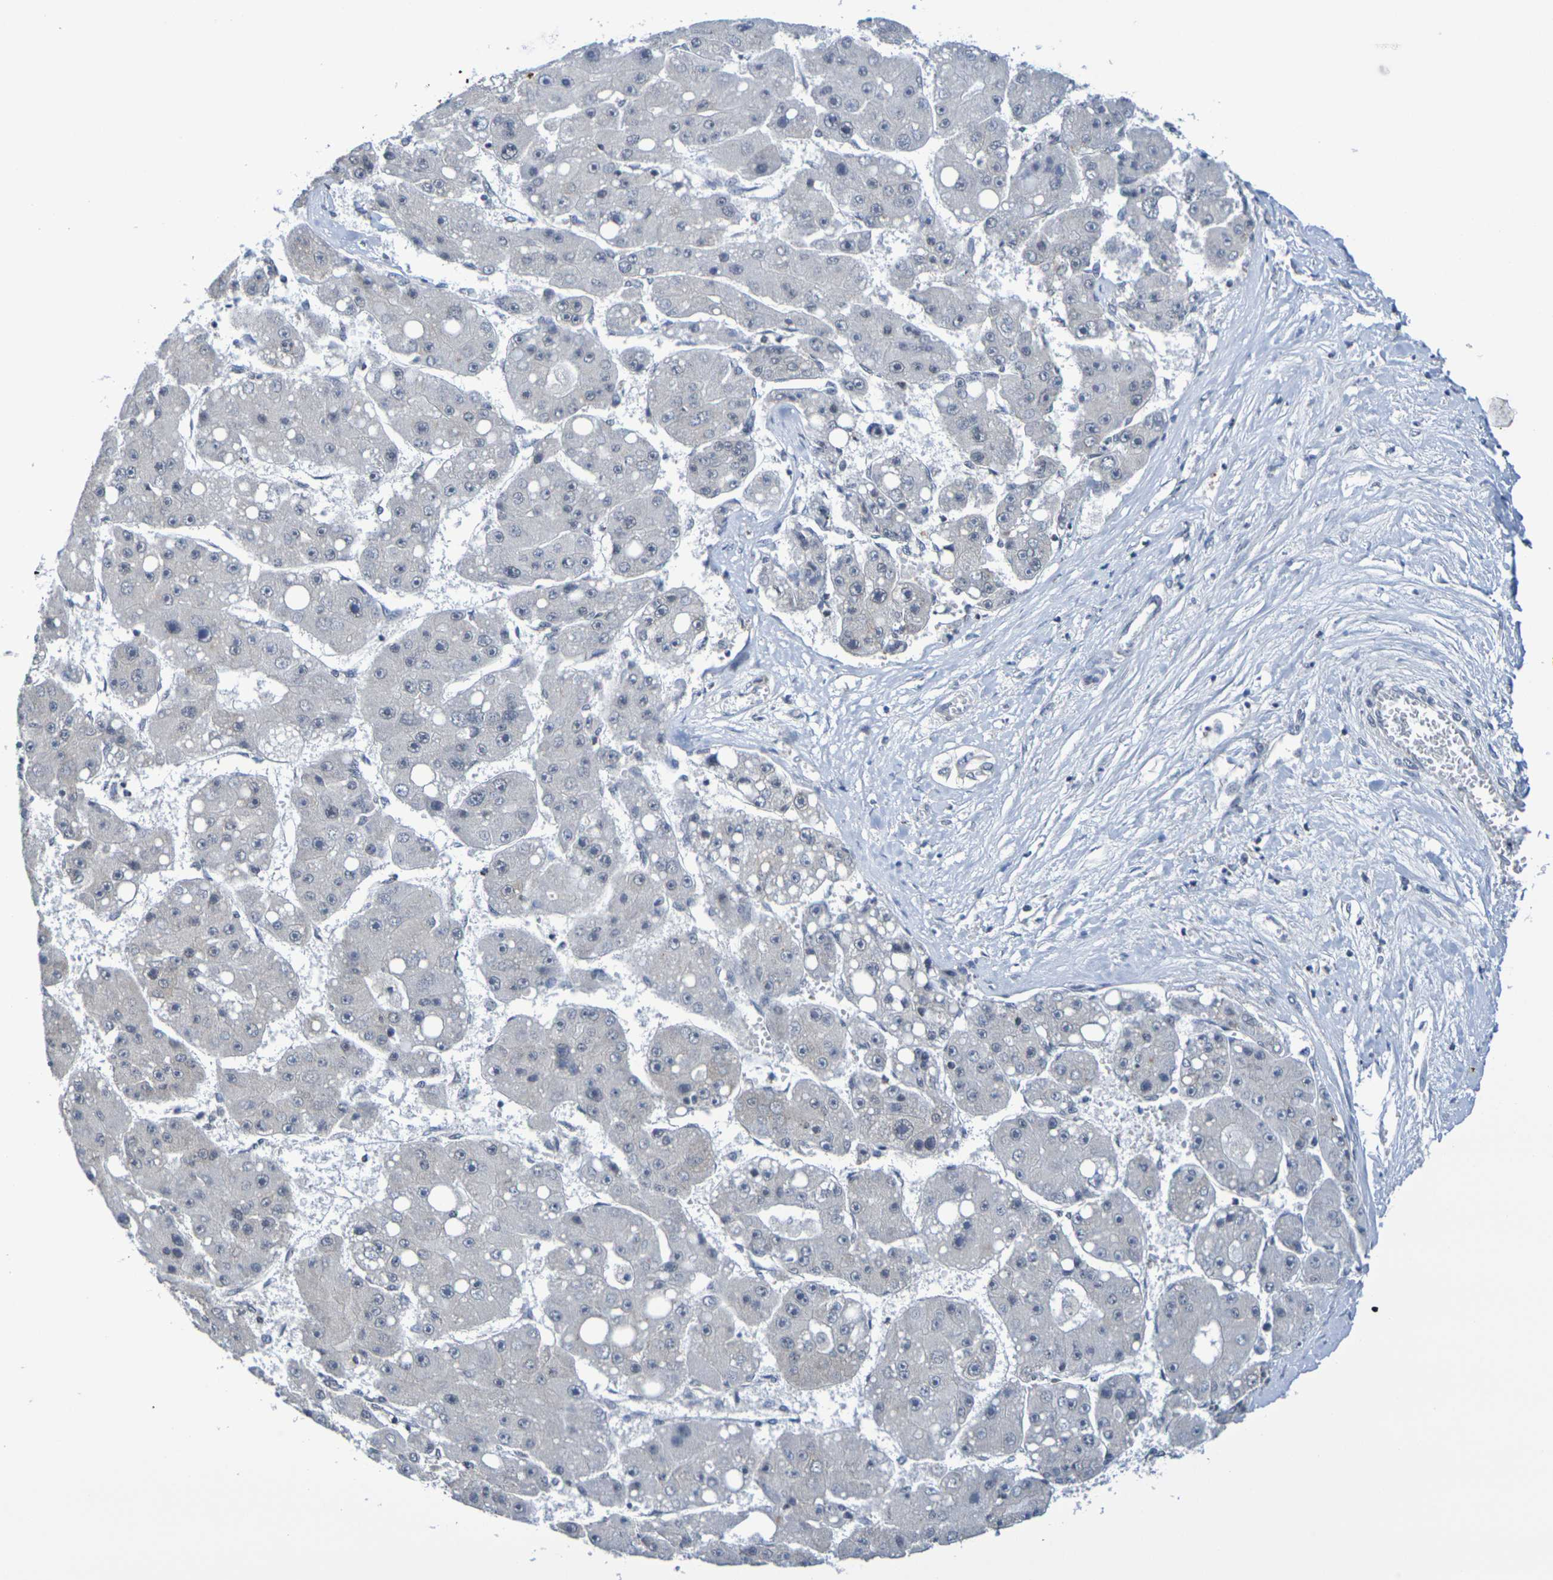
{"staining": {"intensity": "negative", "quantity": "none", "location": "none"}, "tissue": "liver cancer", "cell_type": "Tumor cells", "image_type": "cancer", "snomed": [{"axis": "morphology", "description": "Carcinoma, Hepatocellular, NOS"}, {"axis": "topography", "description": "Liver"}], "caption": "The photomicrograph shows no staining of tumor cells in liver cancer.", "gene": "CHRNB1", "patient": {"sex": "female", "age": 61}}